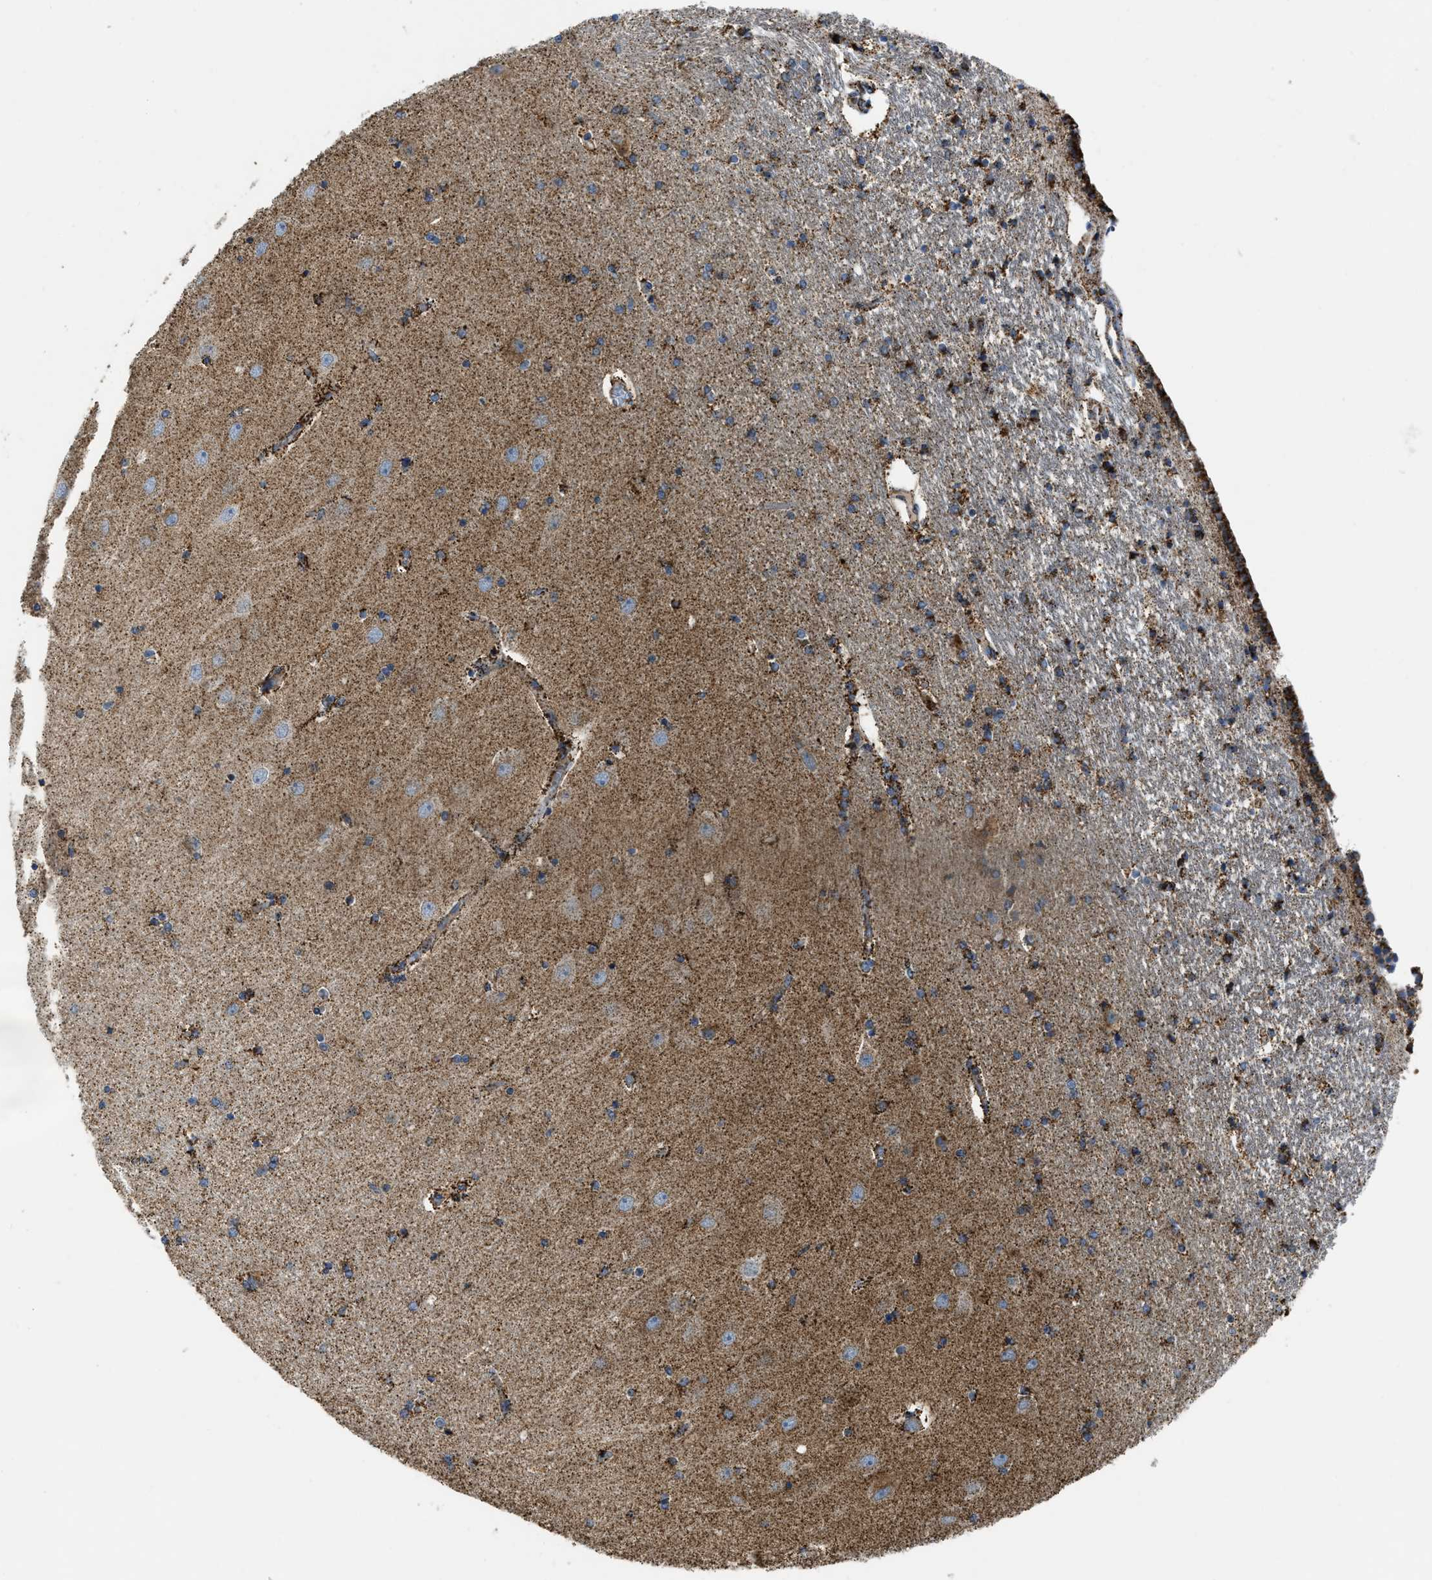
{"staining": {"intensity": "strong", "quantity": "25%-75%", "location": "cytoplasmic/membranous"}, "tissue": "hippocampus", "cell_type": "Glial cells", "image_type": "normal", "snomed": [{"axis": "morphology", "description": "Normal tissue, NOS"}, {"axis": "topography", "description": "Hippocampus"}], "caption": "IHC (DAB) staining of benign hippocampus displays strong cytoplasmic/membranous protein positivity in approximately 25%-75% of glial cells.", "gene": "GATD3", "patient": {"sex": "female", "age": 54}}